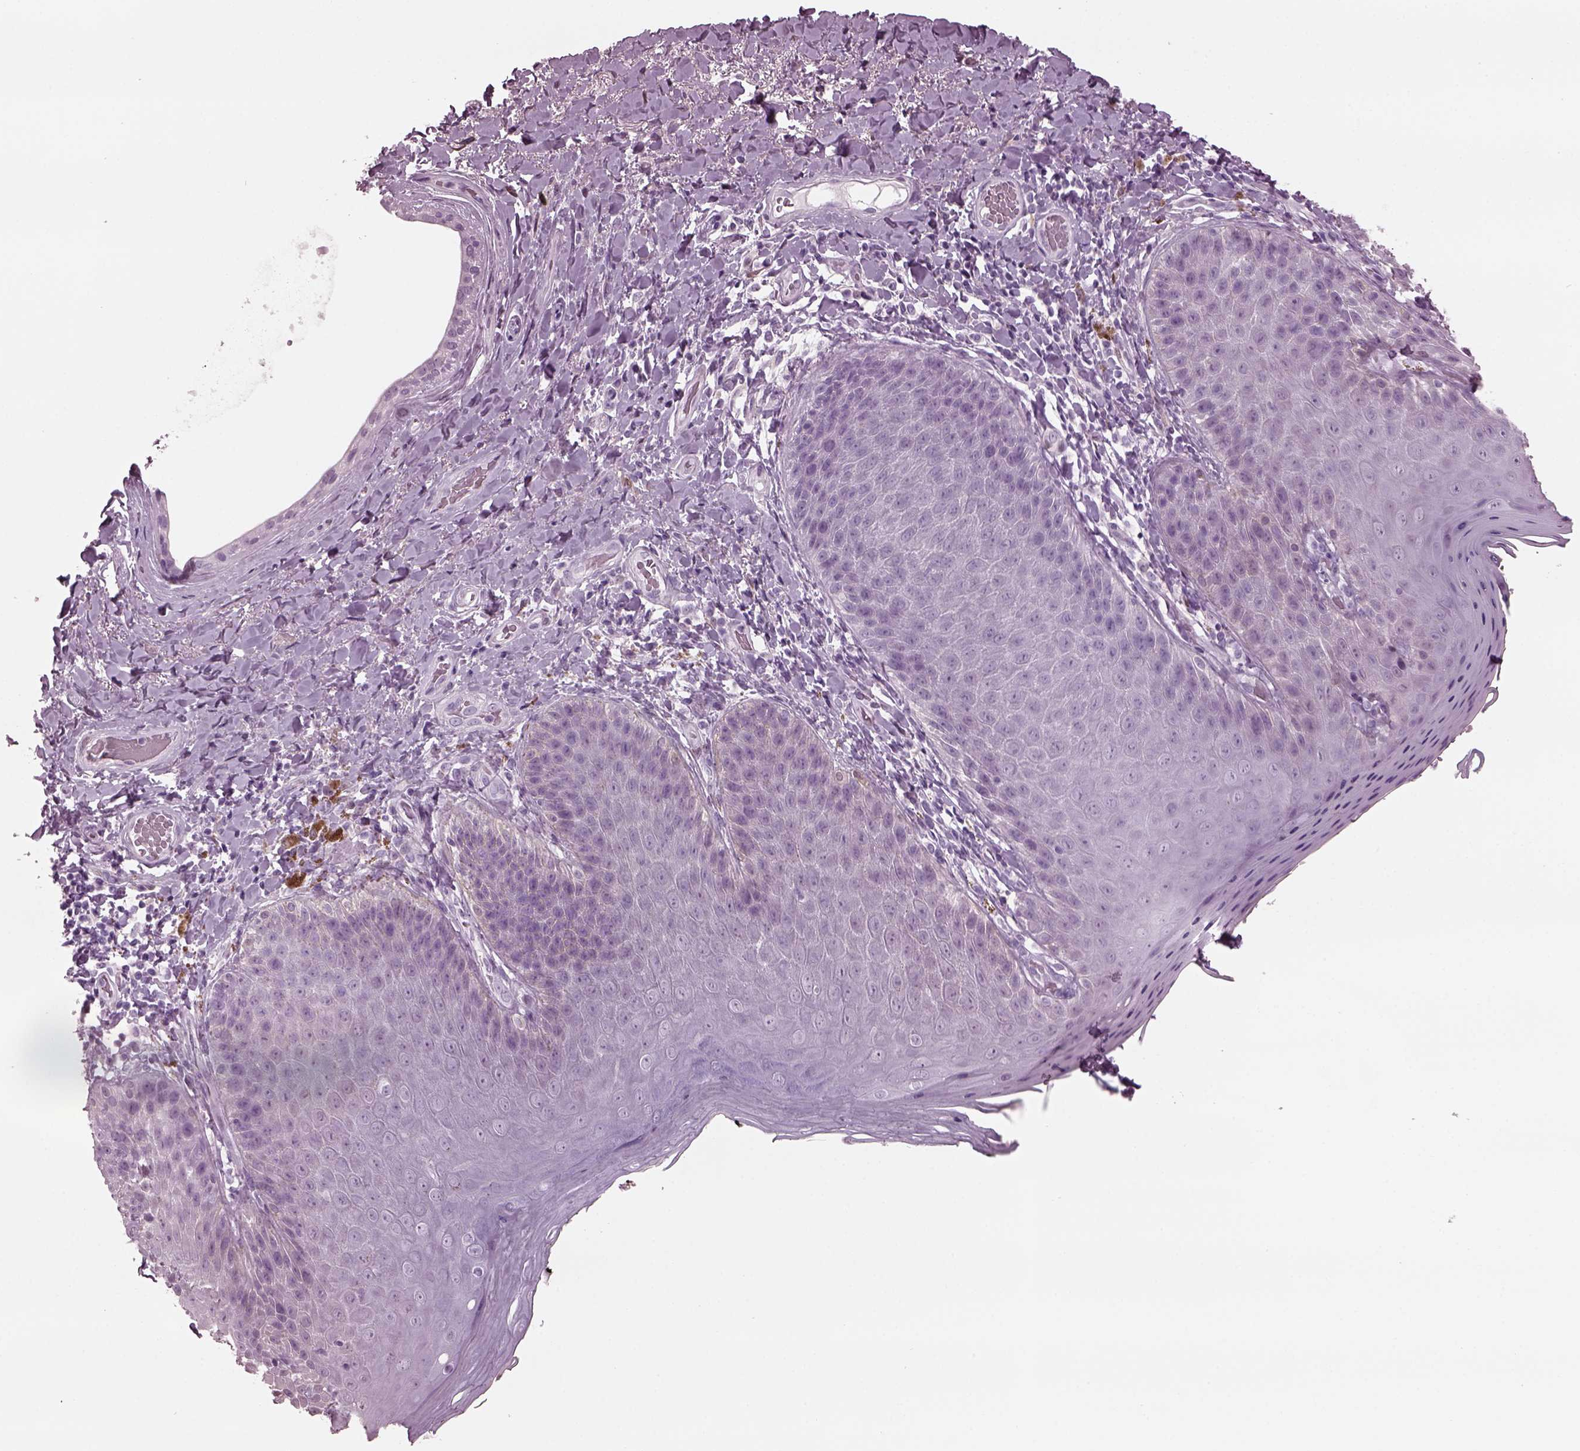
{"staining": {"intensity": "negative", "quantity": "none", "location": "none"}, "tissue": "skin", "cell_type": "Epidermal cells", "image_type": "normal", "snomed": [{"axis": "morphology", "description": "Normal tissue, NOS"}, {"axis": "topography", "description": "Anal"}], "caption": "Normal skin was stained to show a protein in brown. There is no significant staining in epidermal cells.", "gene": "TPPP2", "patient": {"sex": "male", "age": 53}}